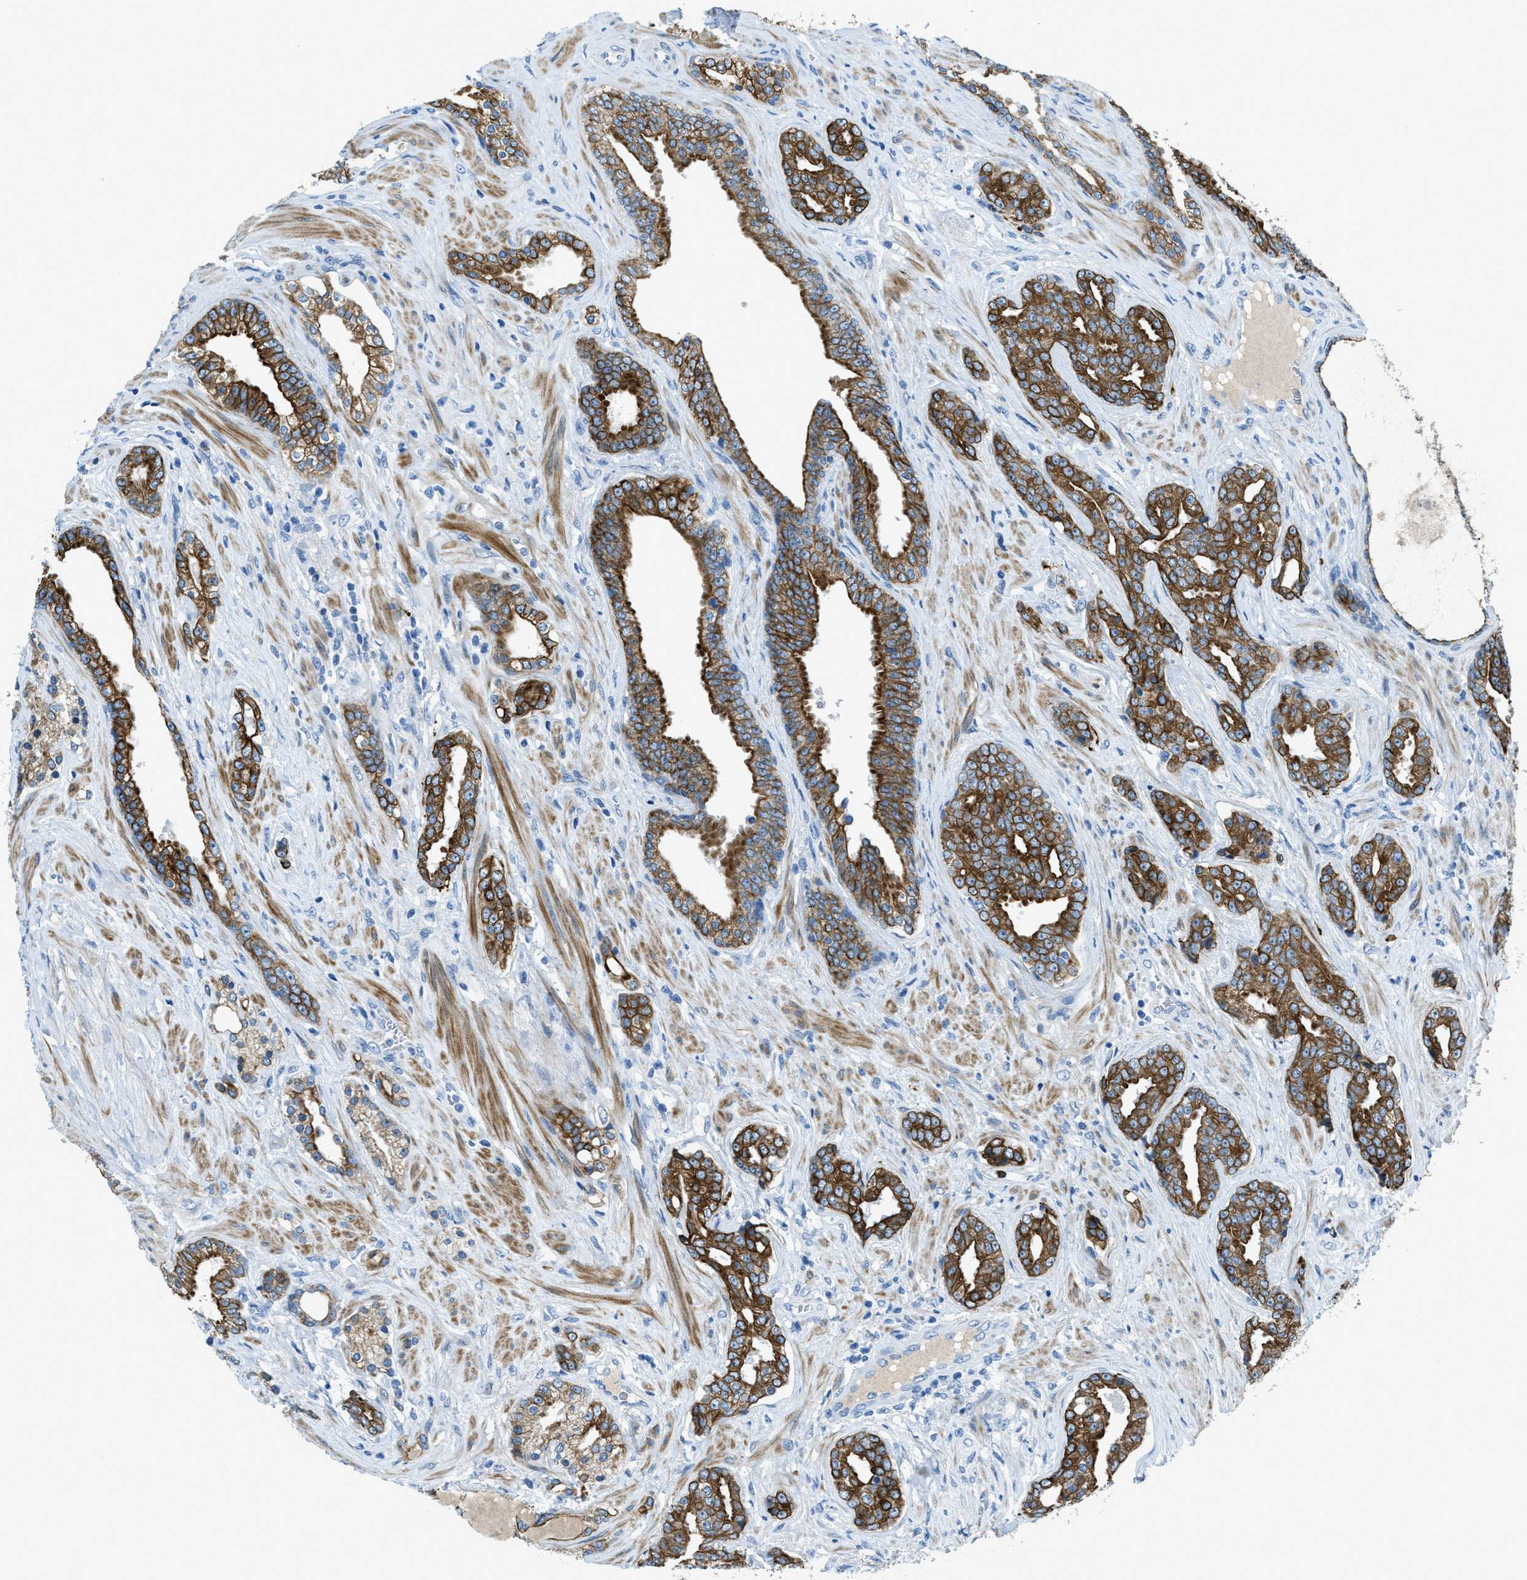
{"staining": {"intensity": "strong", "quantity": ">75%", "location": "cytoplasmic/membranous"}, "tissue": "prostate cancer", "cell_type": "Tumor cells", "image_type": "cancer", "snomed": [{"axis": "morphology", "description": "Adenocarcinoma, High grade"}, {"axis": "topography", "description": "Prostate"}], "caption": "Immunohistochemical staining of high-grade adenocarcinoma (prostate) shows high levels of strong cytoplasmic/membranous protein staining in about >75% of tumor cells.", "gene": "KLHL8", "patient": {"sex": "male", "age": 71}}